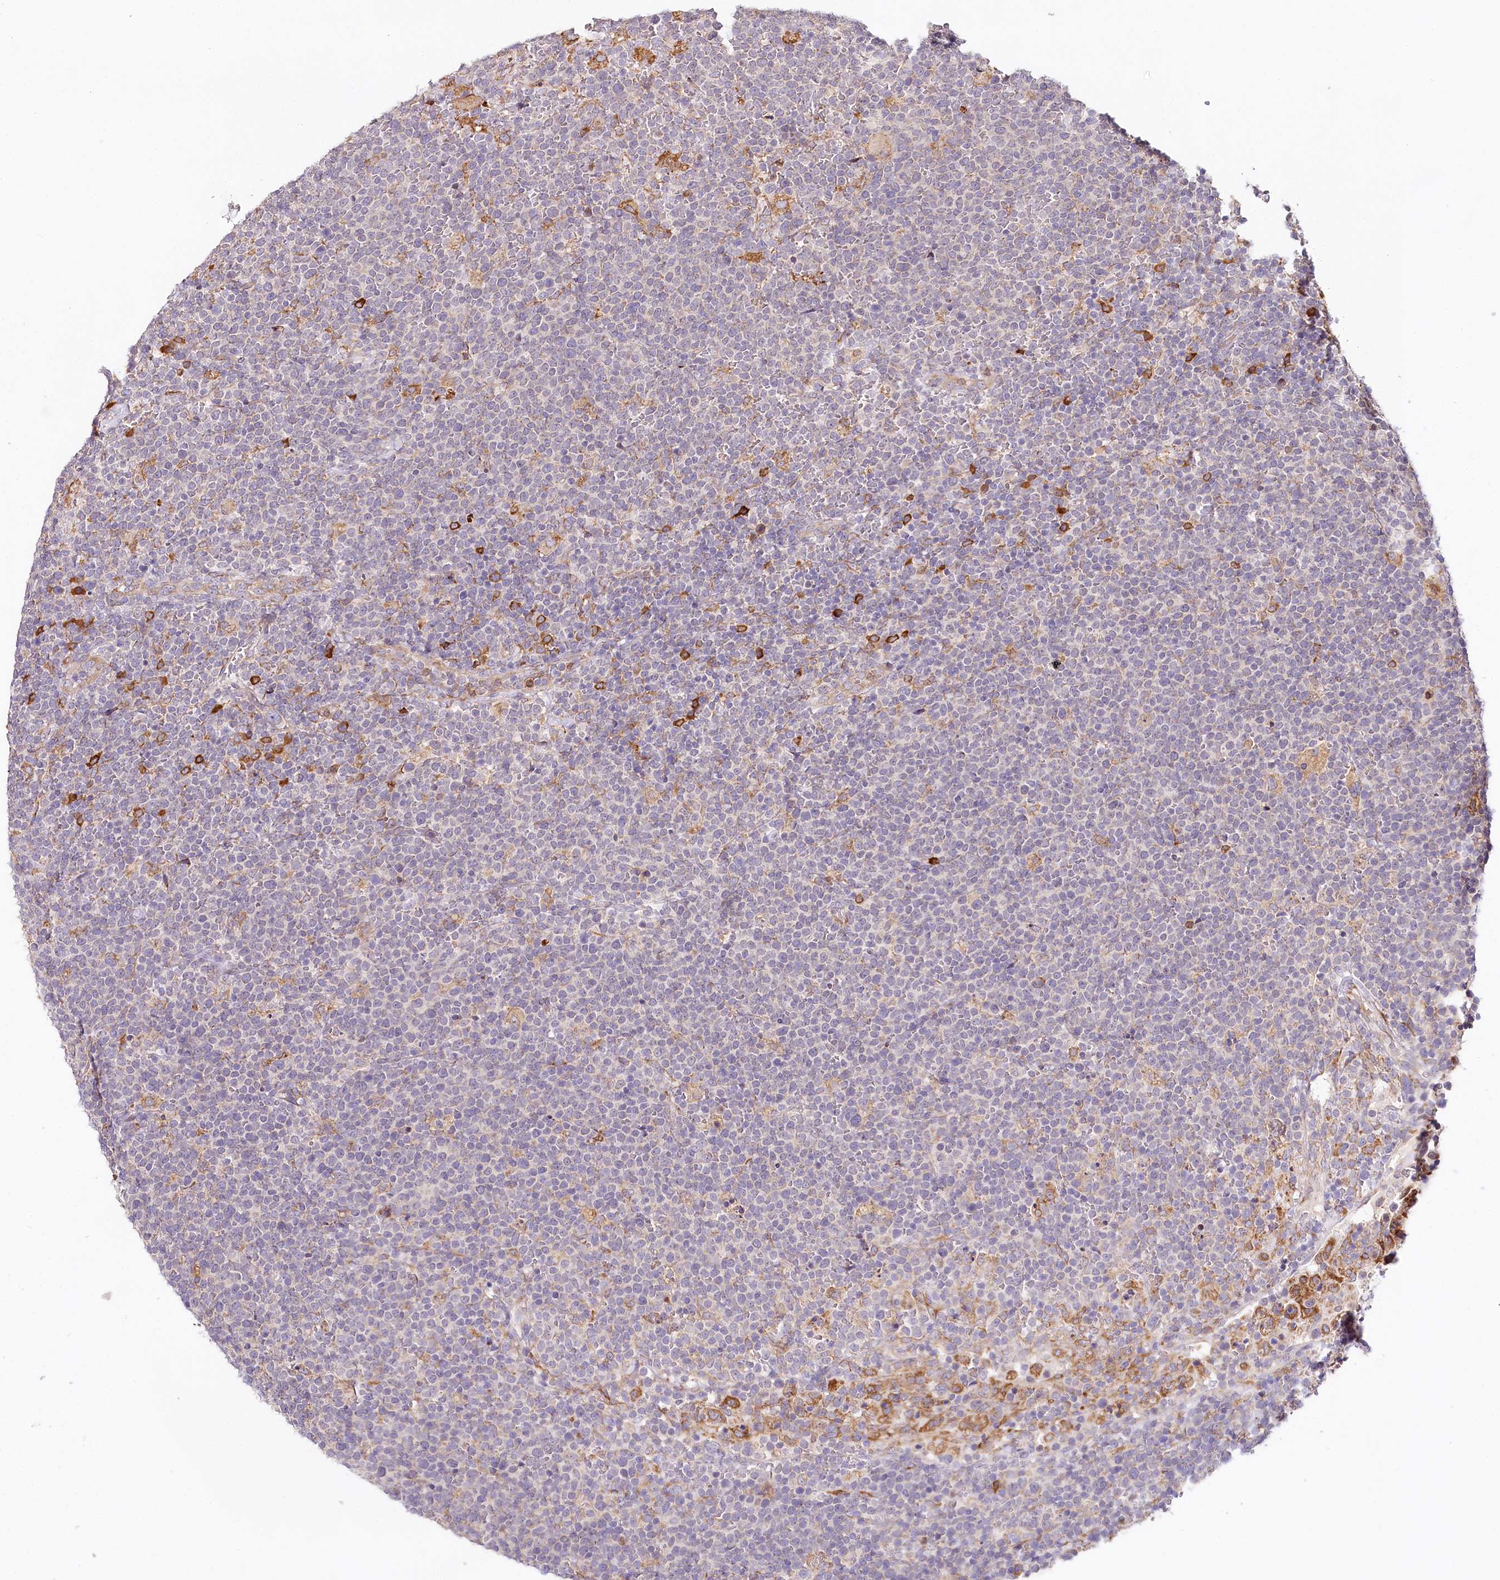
{"staining": {"intensity": "strong", "quantity": "<25%", "location": "cytoplasmic/membranous"}, "tissue": "lymphoma", "cell_type": "Tumor cells", "image_type": "cancer", "snomed": [{"axis": "morphology", "description": "Malignant lymphoma, non-Hodgkin's type, High grade"}, {"axis": "topography", "description": "Lymph node"}], "caption": "The histopathology image displays a brown stain indicating the presence of a protein in the cytoplasmic/membranous of tumor cells in high-grade malignant lymphoma, non-Hodgkin's type.", "gene": "VEGFA", "patient": {"sex": "male", "age": 61}}